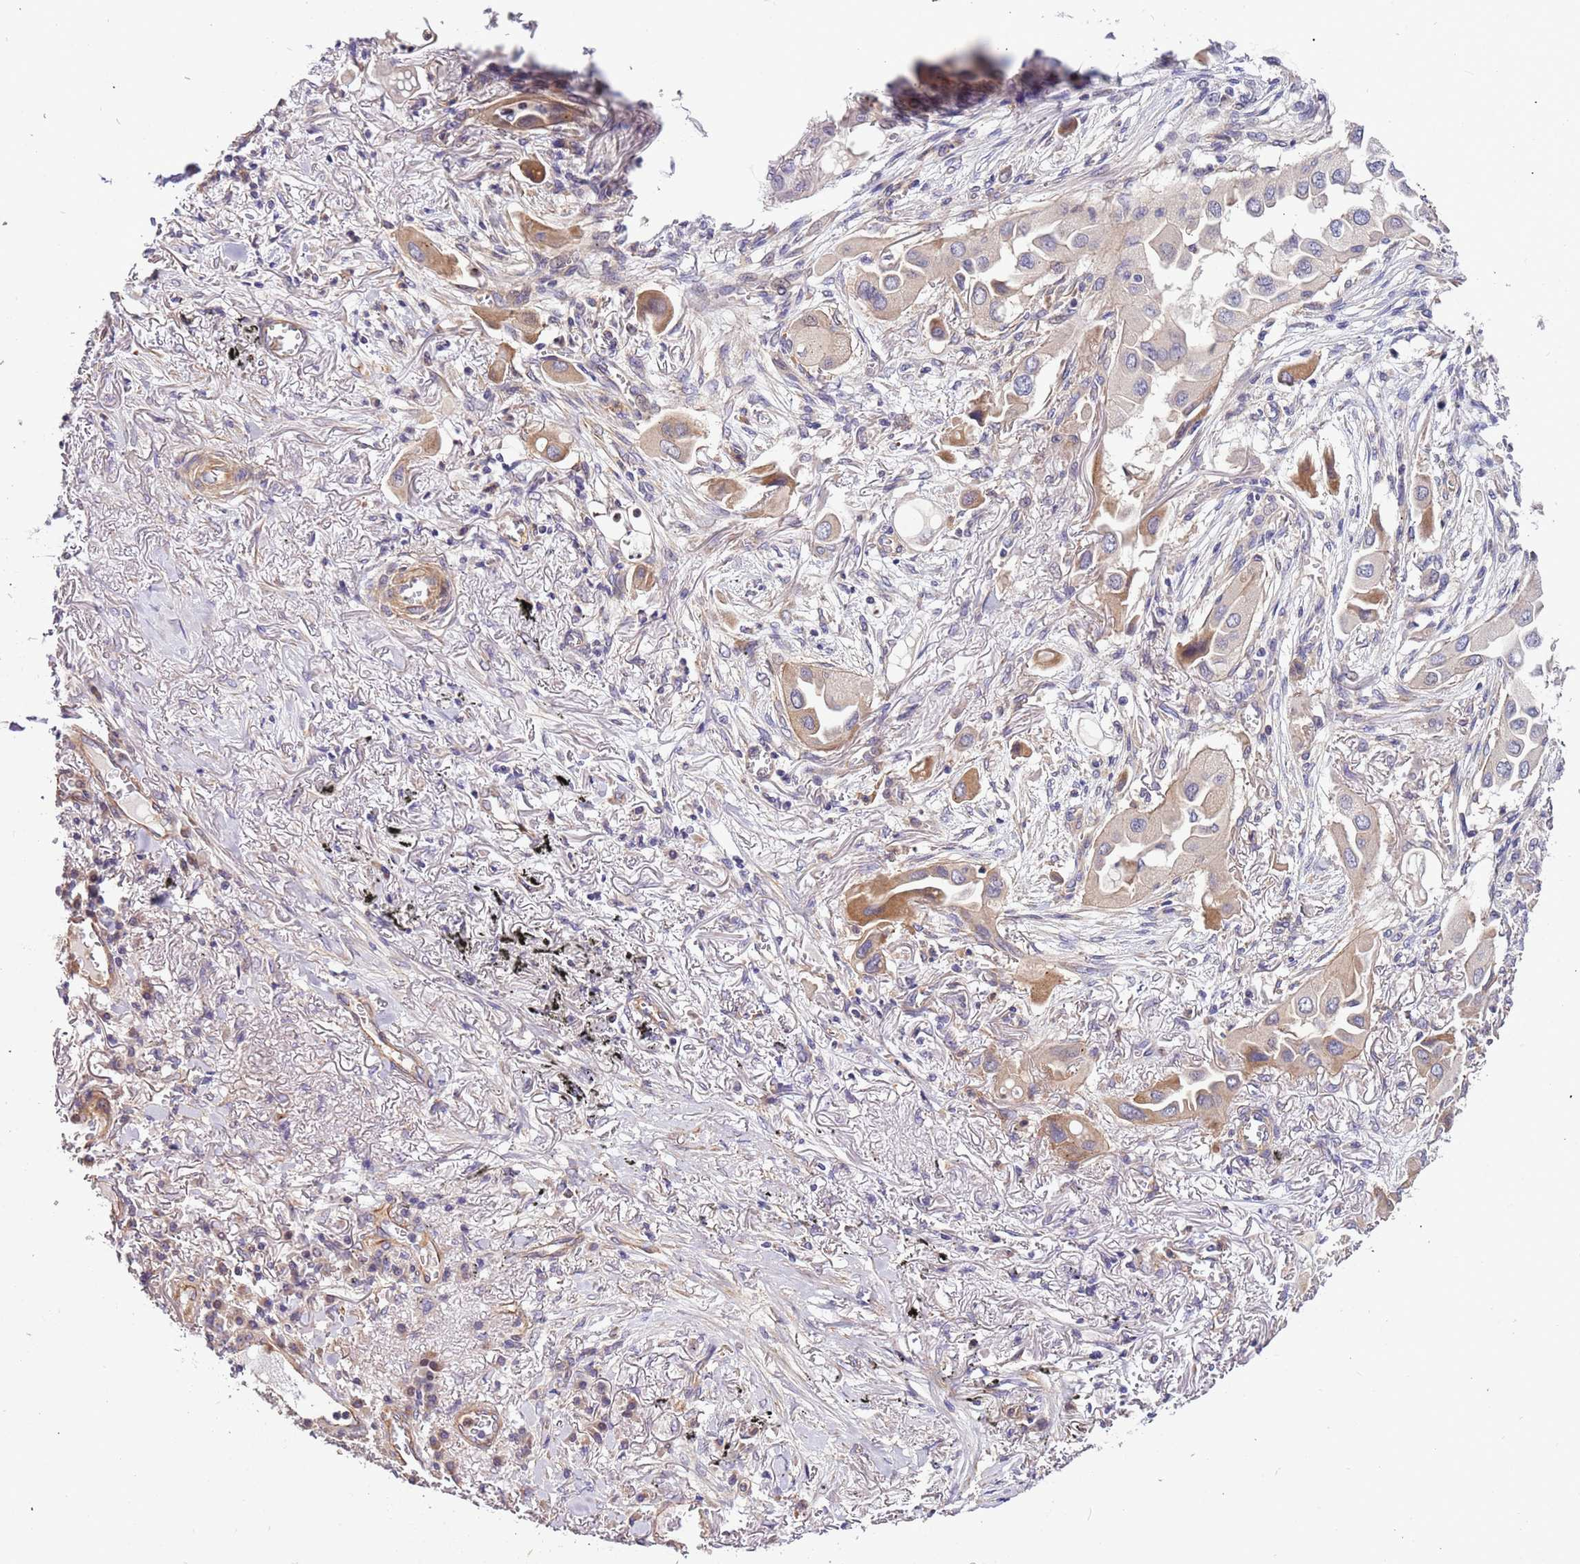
{"staining": {"intensity": "moderate", "quantity": "<25%", "location": "cytoplasmic/membranous"}, "tissue": "lung cancer", "cell_type": "Tumor cells", "image_type": "cancer", "snomed": [{"axis": "morphology", "description": "Adenocarcinoma, NOS"}, {"axis": "topography", "description": "Lung"}], "caption": "Human lung adenocarcinoma stained for a protein (brown) exhibits moderate cytoplasmic/membranous positive staining in approximately <25% of tumor cells.", "gene": "LAMB4", "patient": {"sex": "female", "age": 76}}